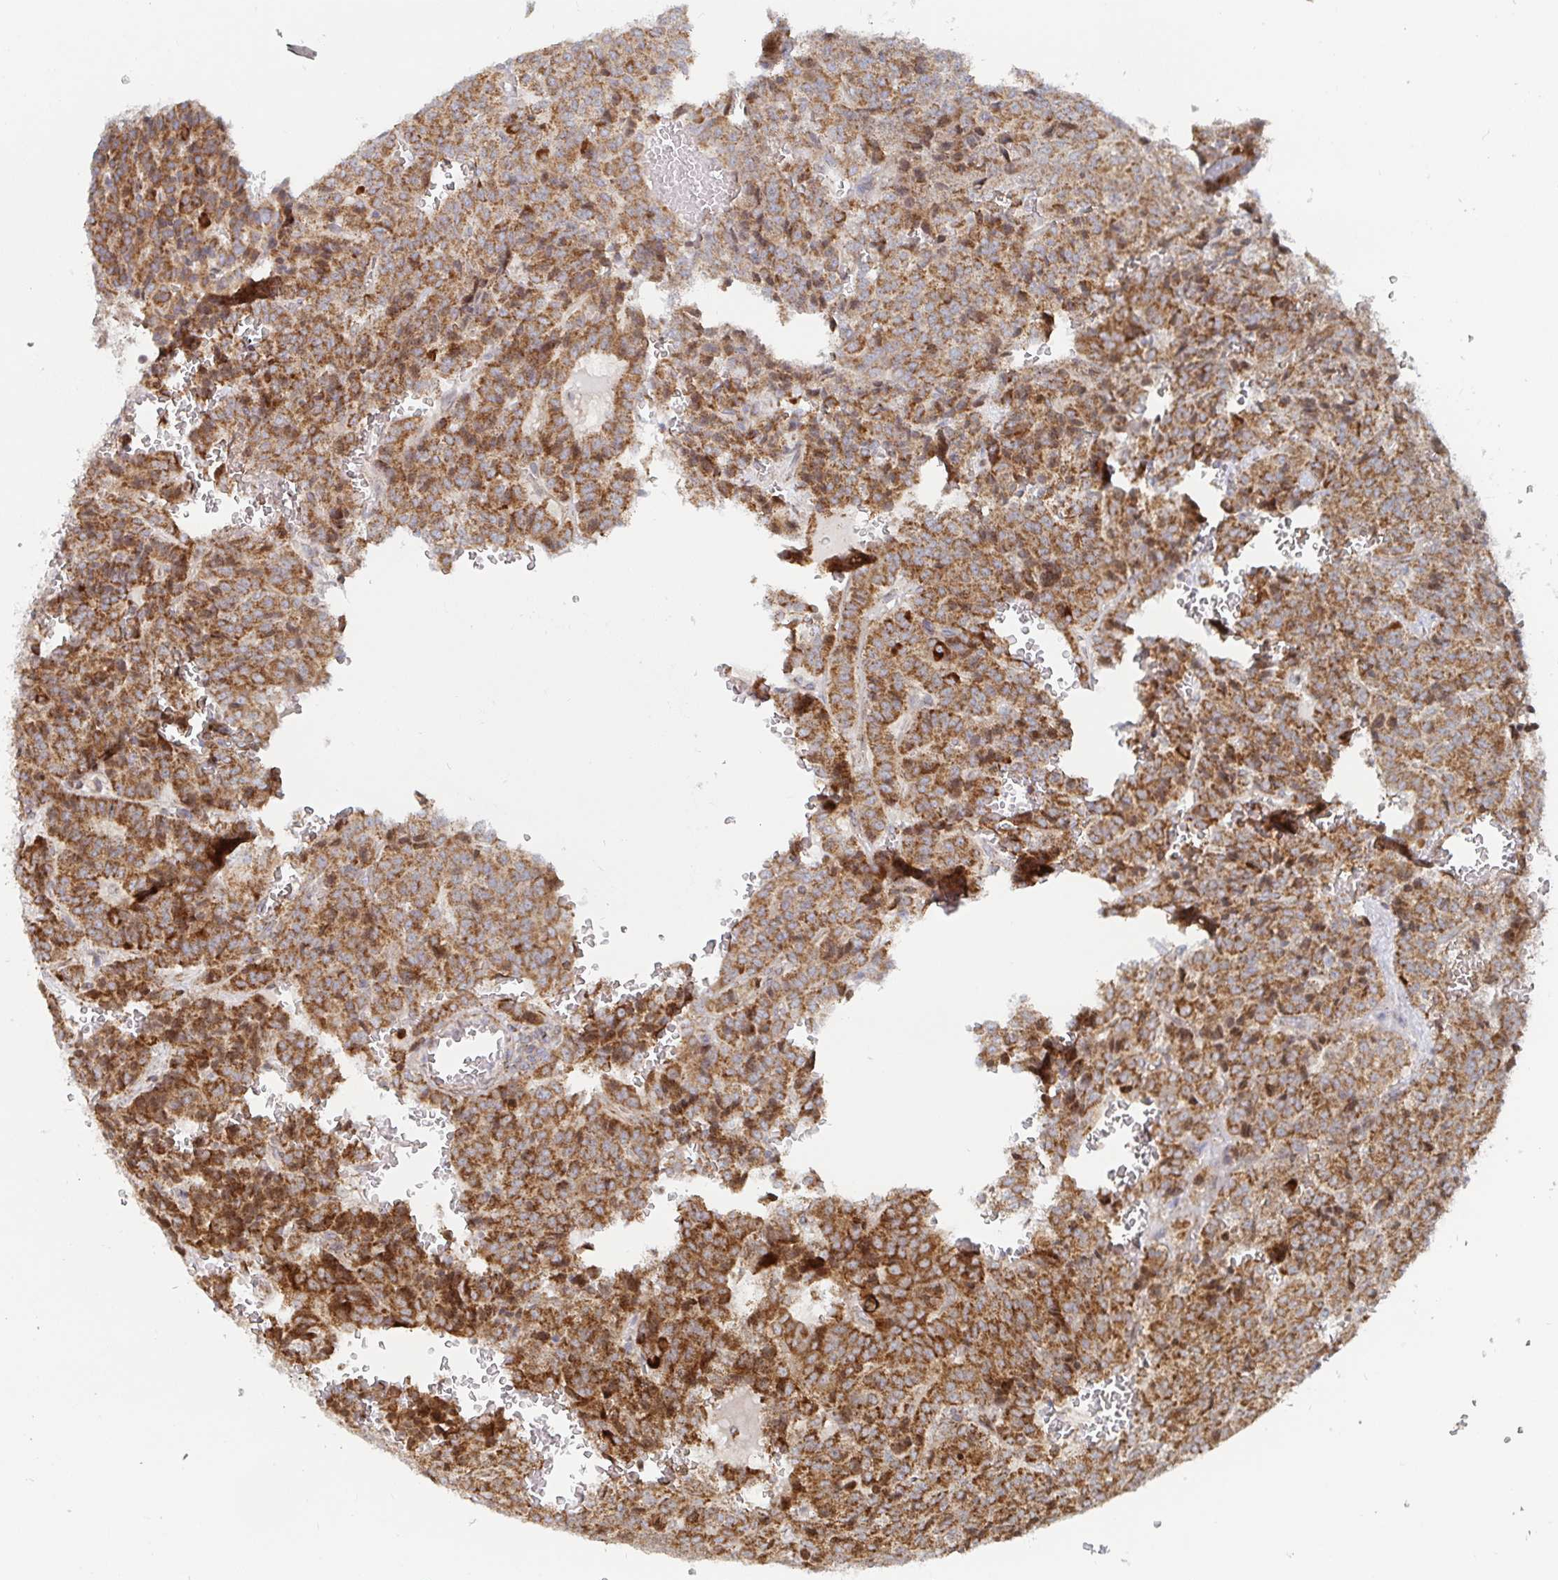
{"staining": {"intensity": "moderate", "quantity": ">75%", "location": "cytoplasmic/membranous"}, "tissue": "carcinoid", "cell_type": "Tumor cells", "image_type": "cancer", "snomed": [{"axis": "morphology", "description": "Carcinoid, malignant, NOS"}, {"axis": "topography", "description": "Lung"}], "caption": "Carcinoid stained with IHC shows moderate cytoplasmic/membranous expression in about >75% of tumor cells.", "gene": "STARD8", "patient": {"sex": "male", "age": 70}}